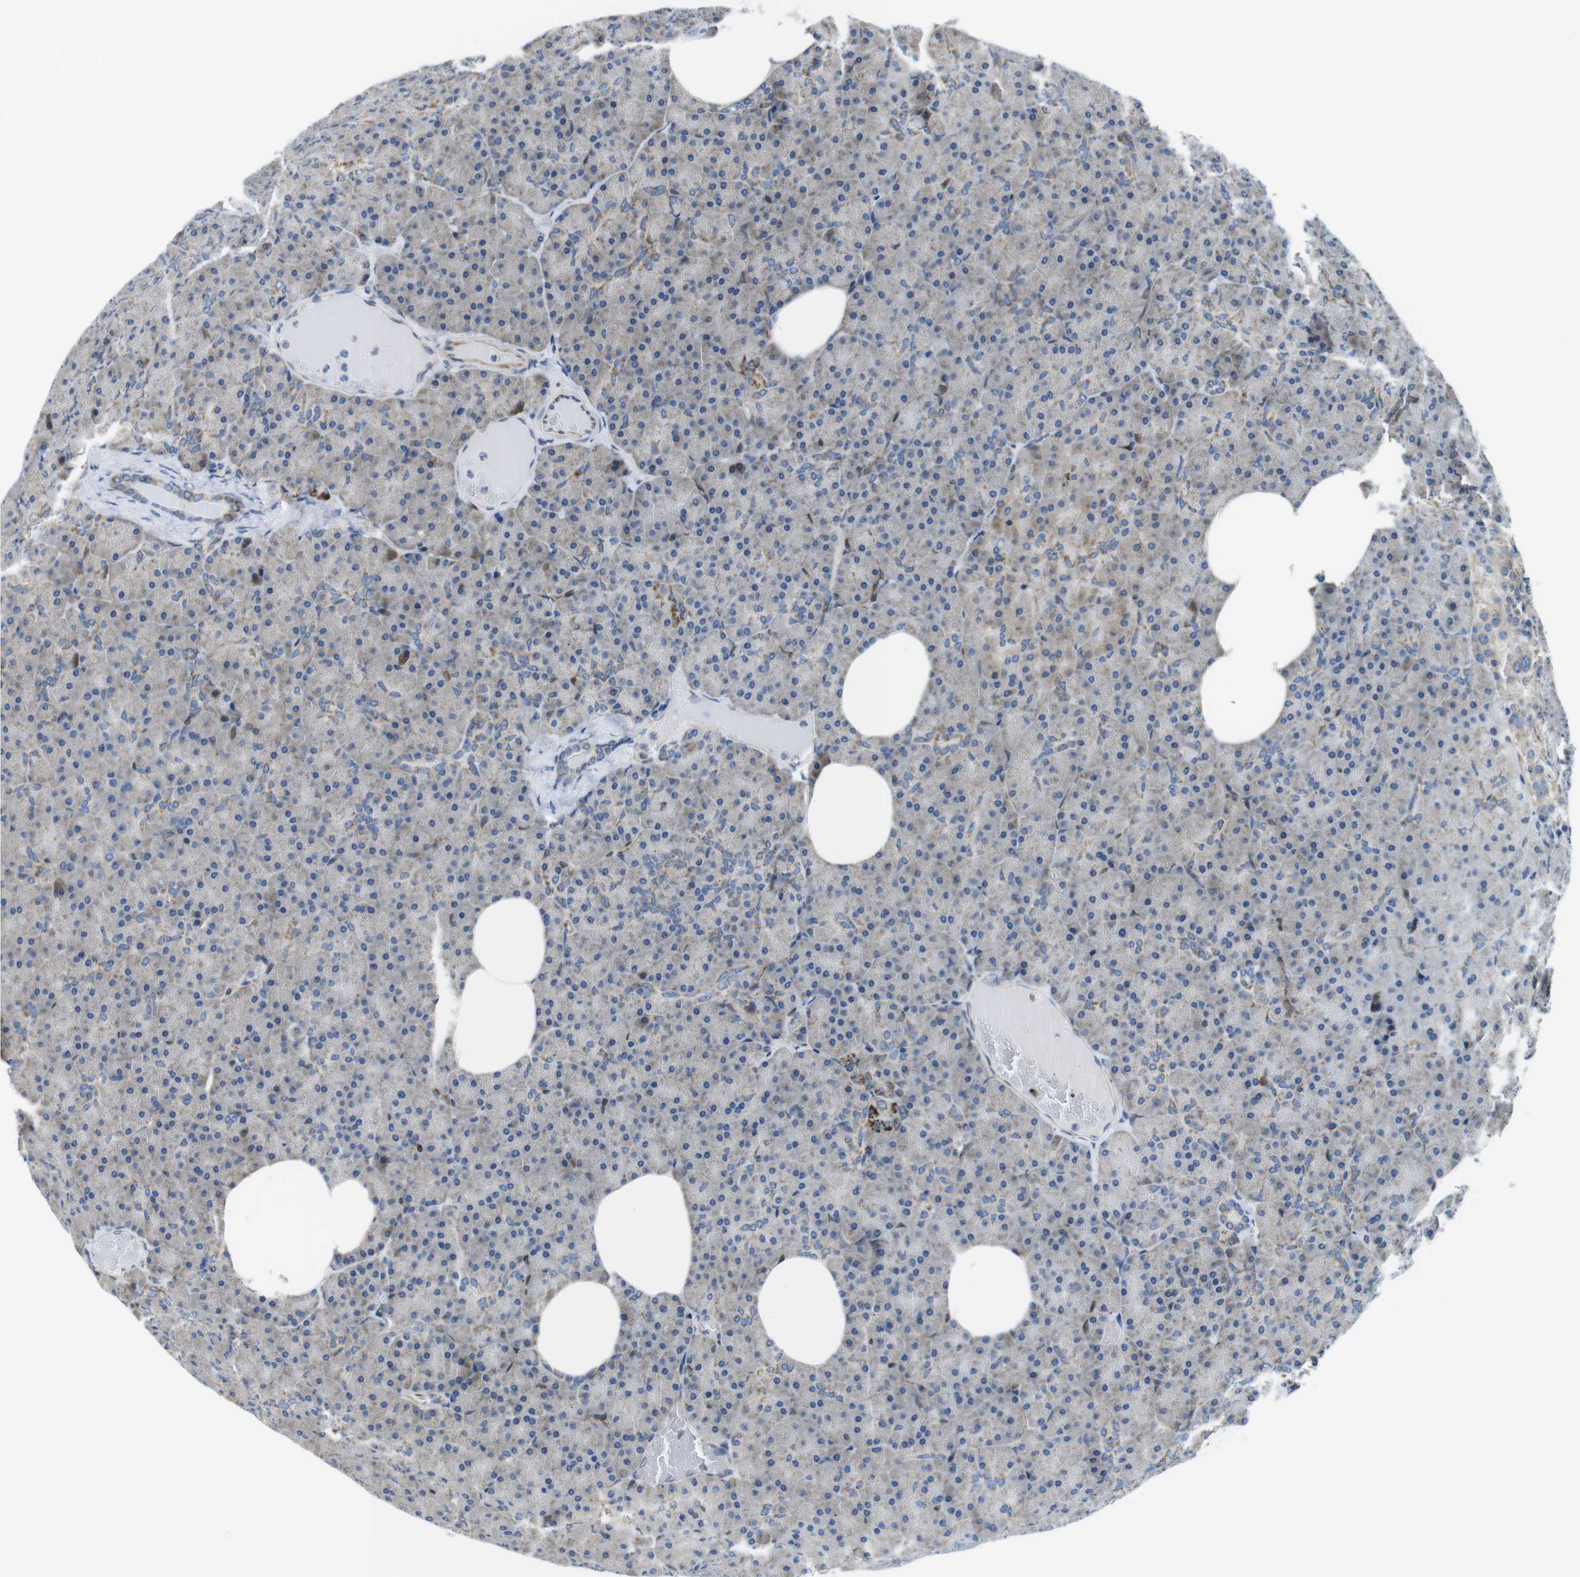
{"staining": {"intensity": "moderate", "quantity": "<25%", "location": "cytoplasmic/membranous"}, "tissue": "pancreas", "cell_type": "Exocrine glandular cells", "image_type": "normal", "snomed": [{"axis": "morphology", "description": "Normal tissue, NOS"}, {"axis": "topography", "description": "Pancreas"}], "caption": "Protein analysis of normal pancreas reveals moderate cytoplasmic/membranous positivity in approximately <25% of exocrine glandular cells. (Stains: DAB in brown, nuclei in blue, Microscopy: brightfield microscopy at high magnification).", "gene": "KCNE3", "patient": {"sex": "female", "age": 35}}